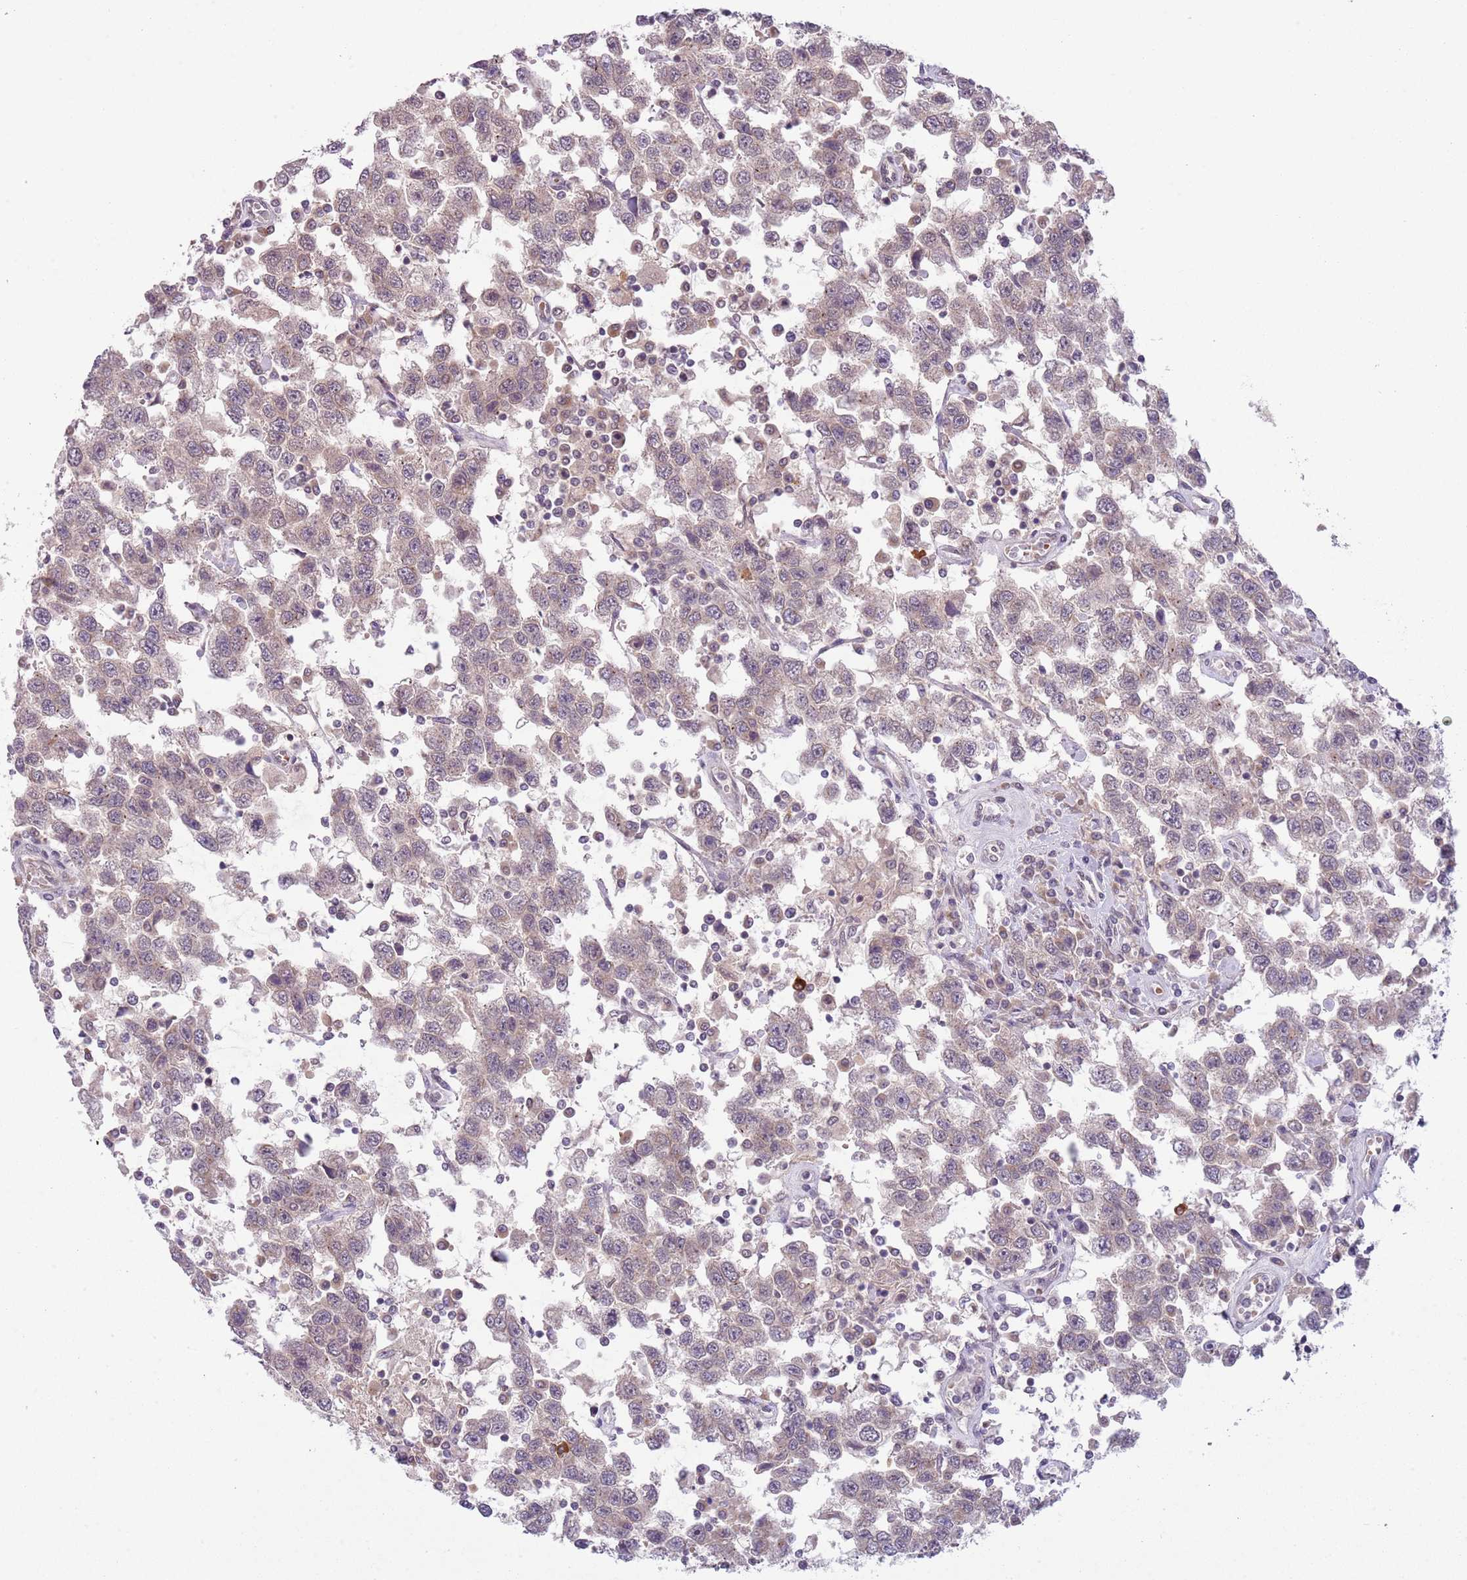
{"staining": {"intensity": "weak", "quantity": "<25%", "location": "cytoplasmic/membranous"}, "tissue": "testis cancer", "cell_type": "Tumor cells", "image_type": "cancer", "snomed": [{"axis": "morphology", "description": "Seminoma, NOS"}, {"axis": "topography", "description": "Testis"}], "caption": "An image of human testis cancer (seminoma) is negative for staining in tumor cells. (DAB immunohistochemistry, high magnification).", "gene": "TM2D1", "patient": {"sex": "male", "age": 41}}